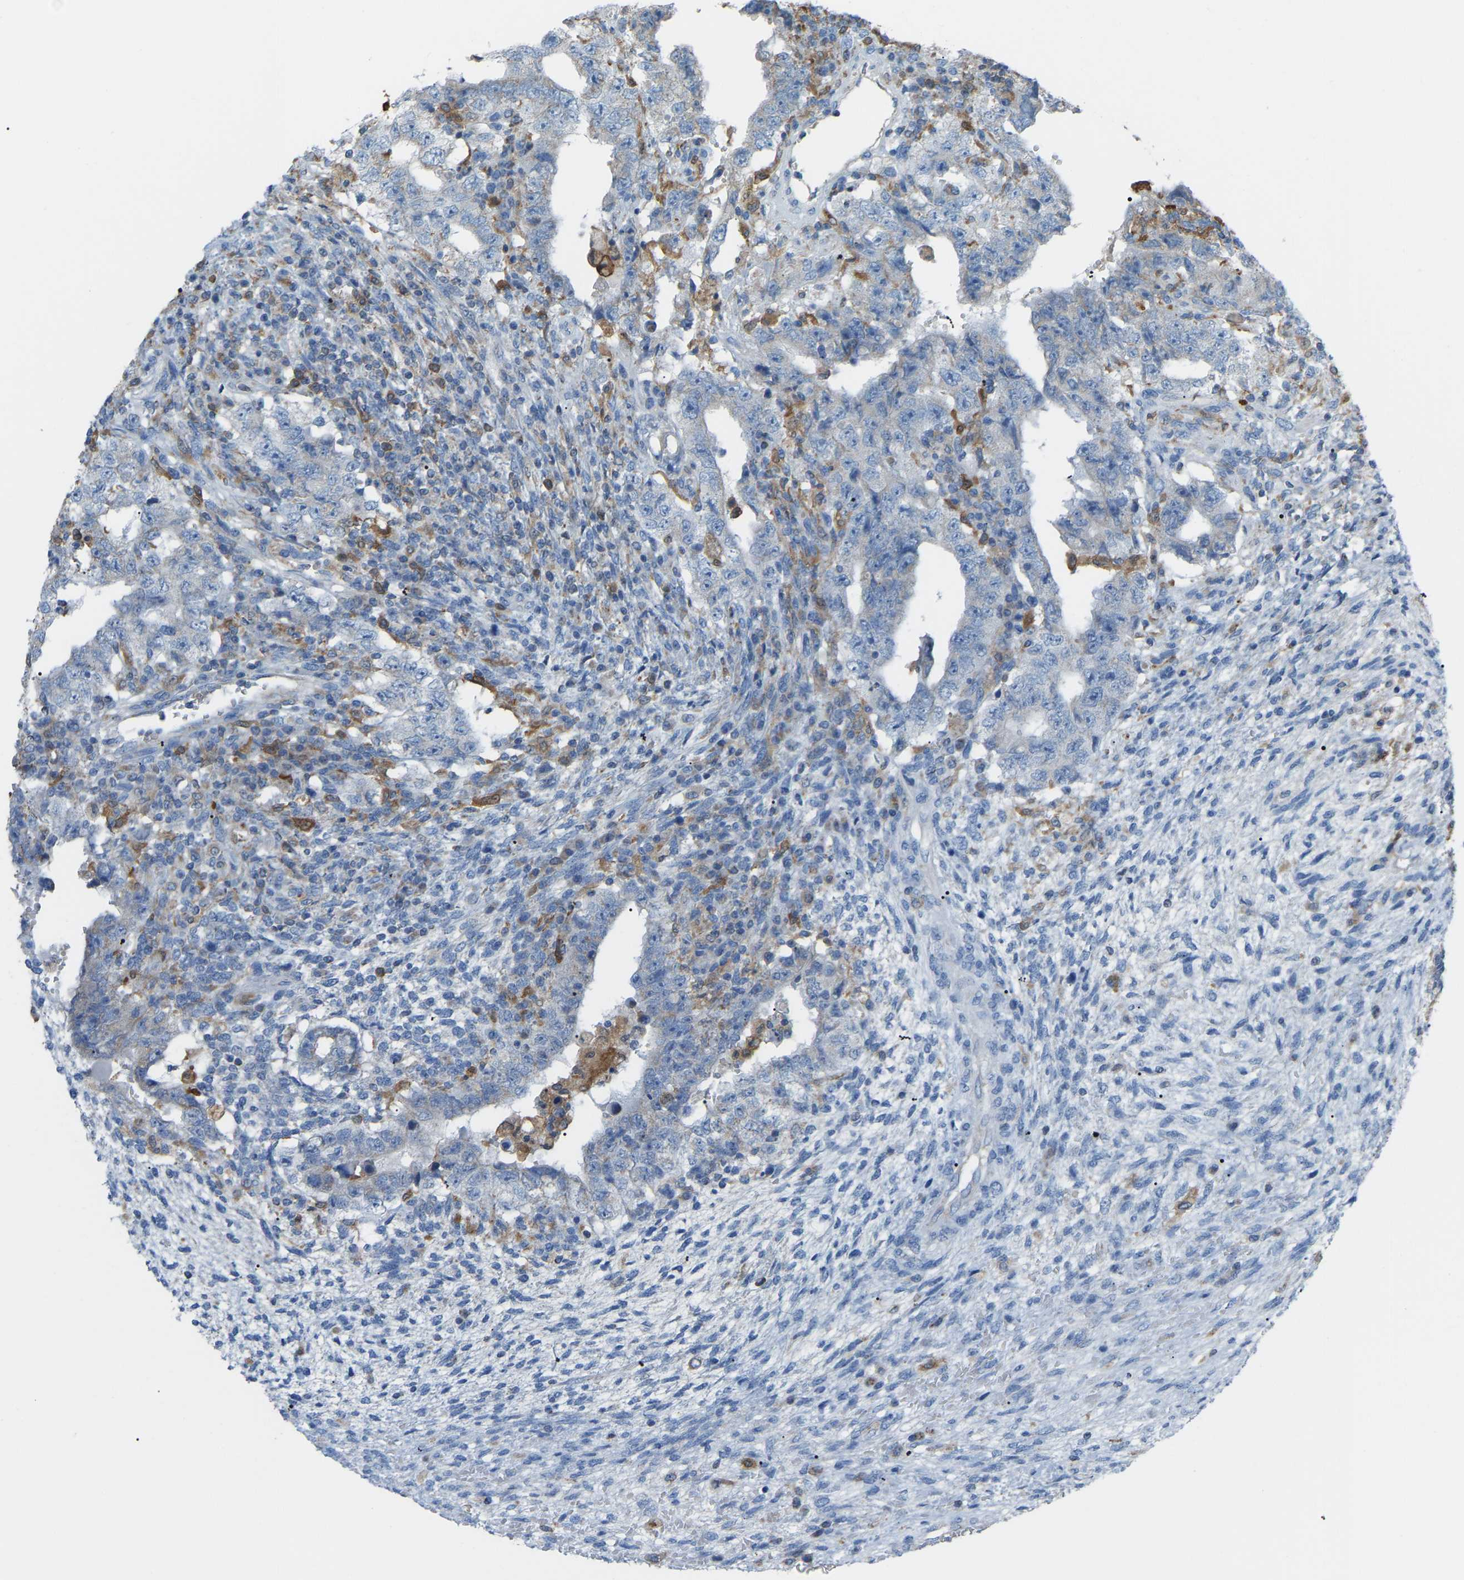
{"staining": {"intensity": "negative", "quantity": "none", "location": "none"}, "tissue": "testis cancer", "cell_type": "Tumor cells", "image_type": "cancer", "snomed": [{"axis": "morphology", "description": "Carcinoma, Embryonal, NOS"}, {"axis": "topography", "description": "Testis"}], "caption": "DAB immunohistochemical staining of human testis cancer (embryonal carcinoma) demonstrates no significant staining in tumor cells.", "gene": "CROT", "patient": {"sex": "male", "age": 26}}